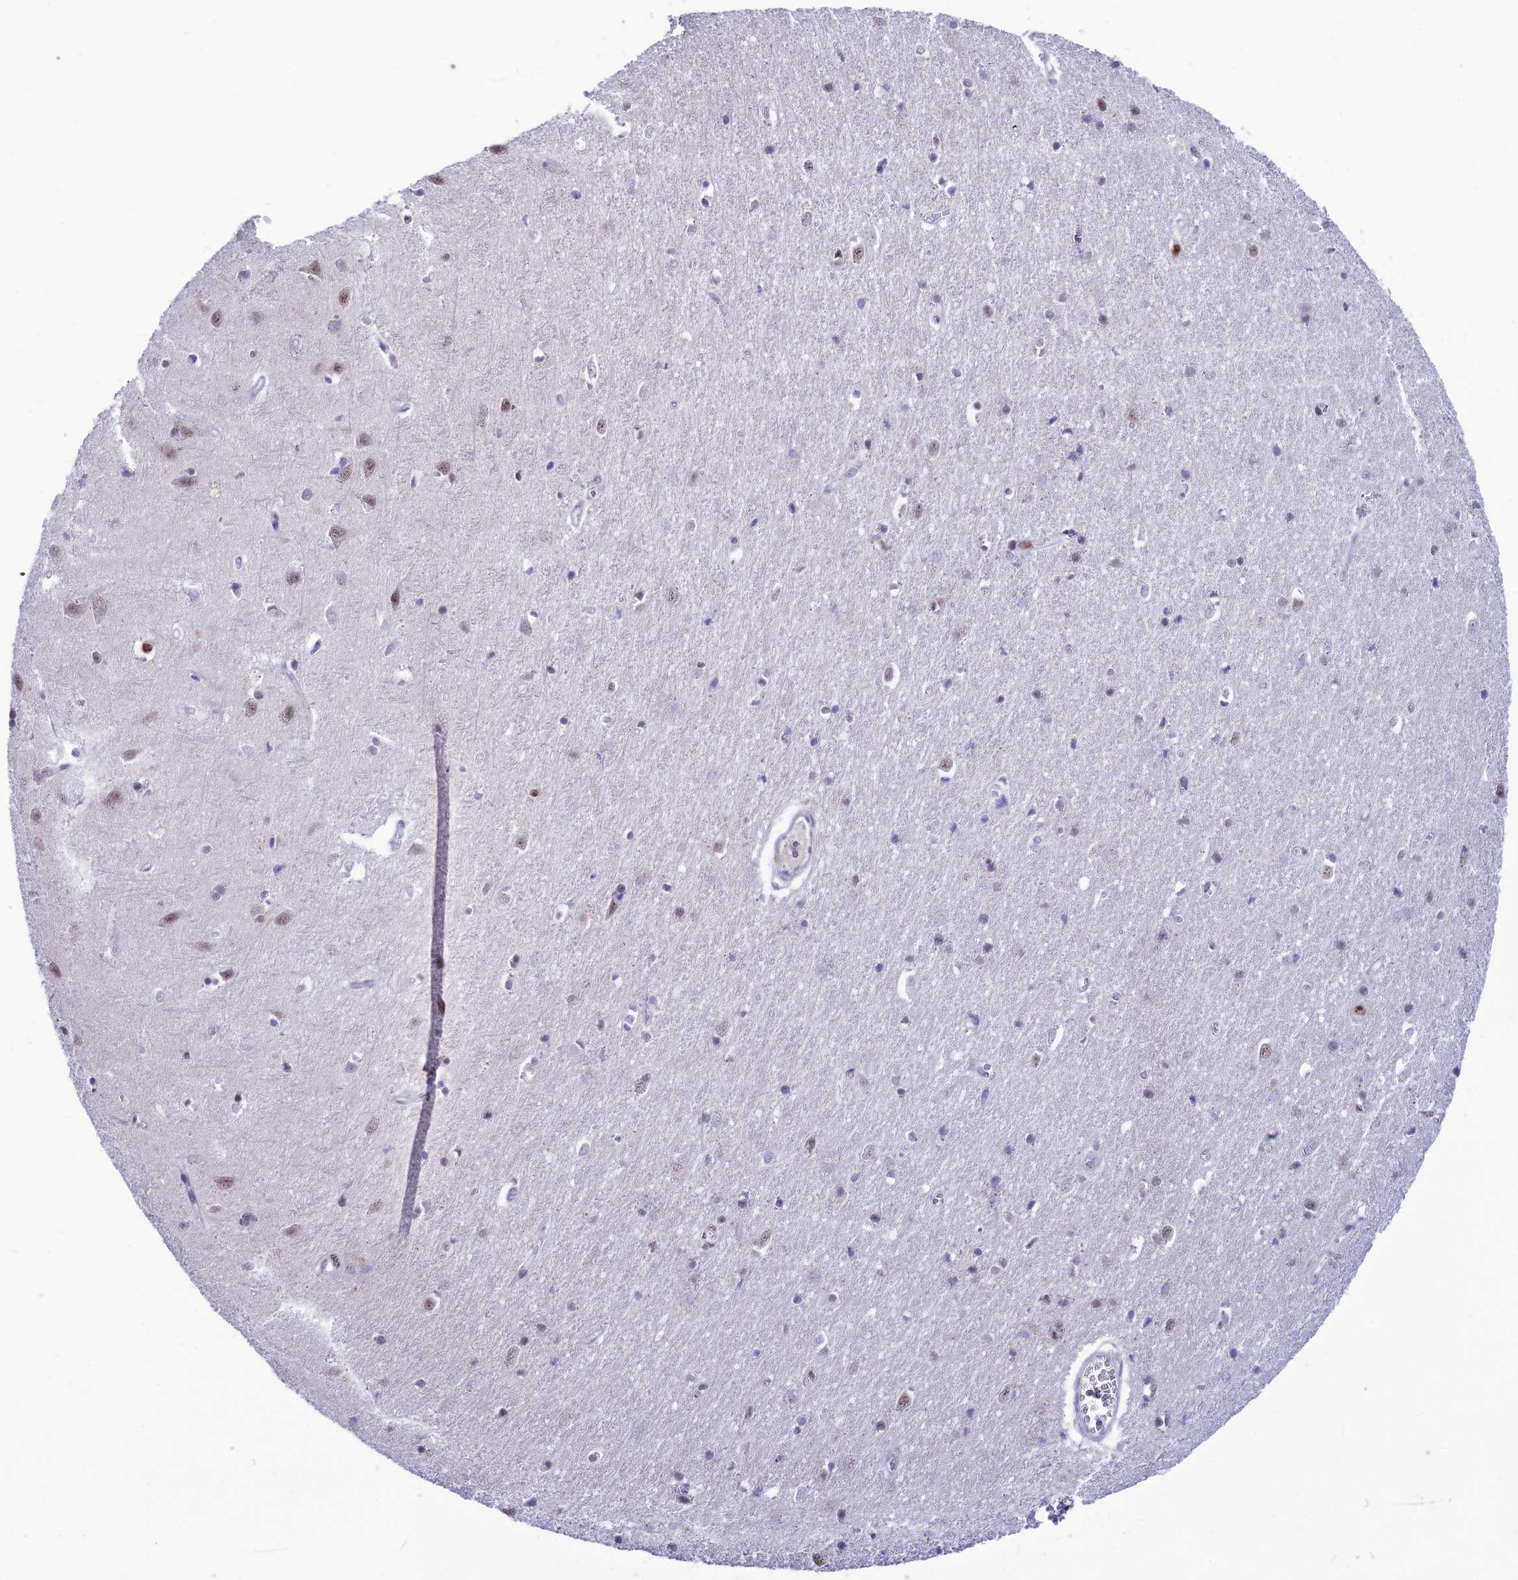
{"staining": {"intensity": "weak", "quantity": ">75%", "location": "nuclear"}, "tissue": "cerebral cortex", "cell_type": "Endothelial cells", "image_type": "normal", "snomed": [{"axis": "morphology", "description": "Normal tissue, NOS"}, {"axis": "topography", "description": "Cerebral cortex"}], "caption": "Immunohistochemical staining of unremarkable human cerebral cortex shows >75% levels of weak nuclear protein positivity in about >75% of endothelial cells. (Brightfield microscopy of DAB IHC at high magnification).", "gene": "MFSD2B", "patient": {"sex": "female", "age": 64}}